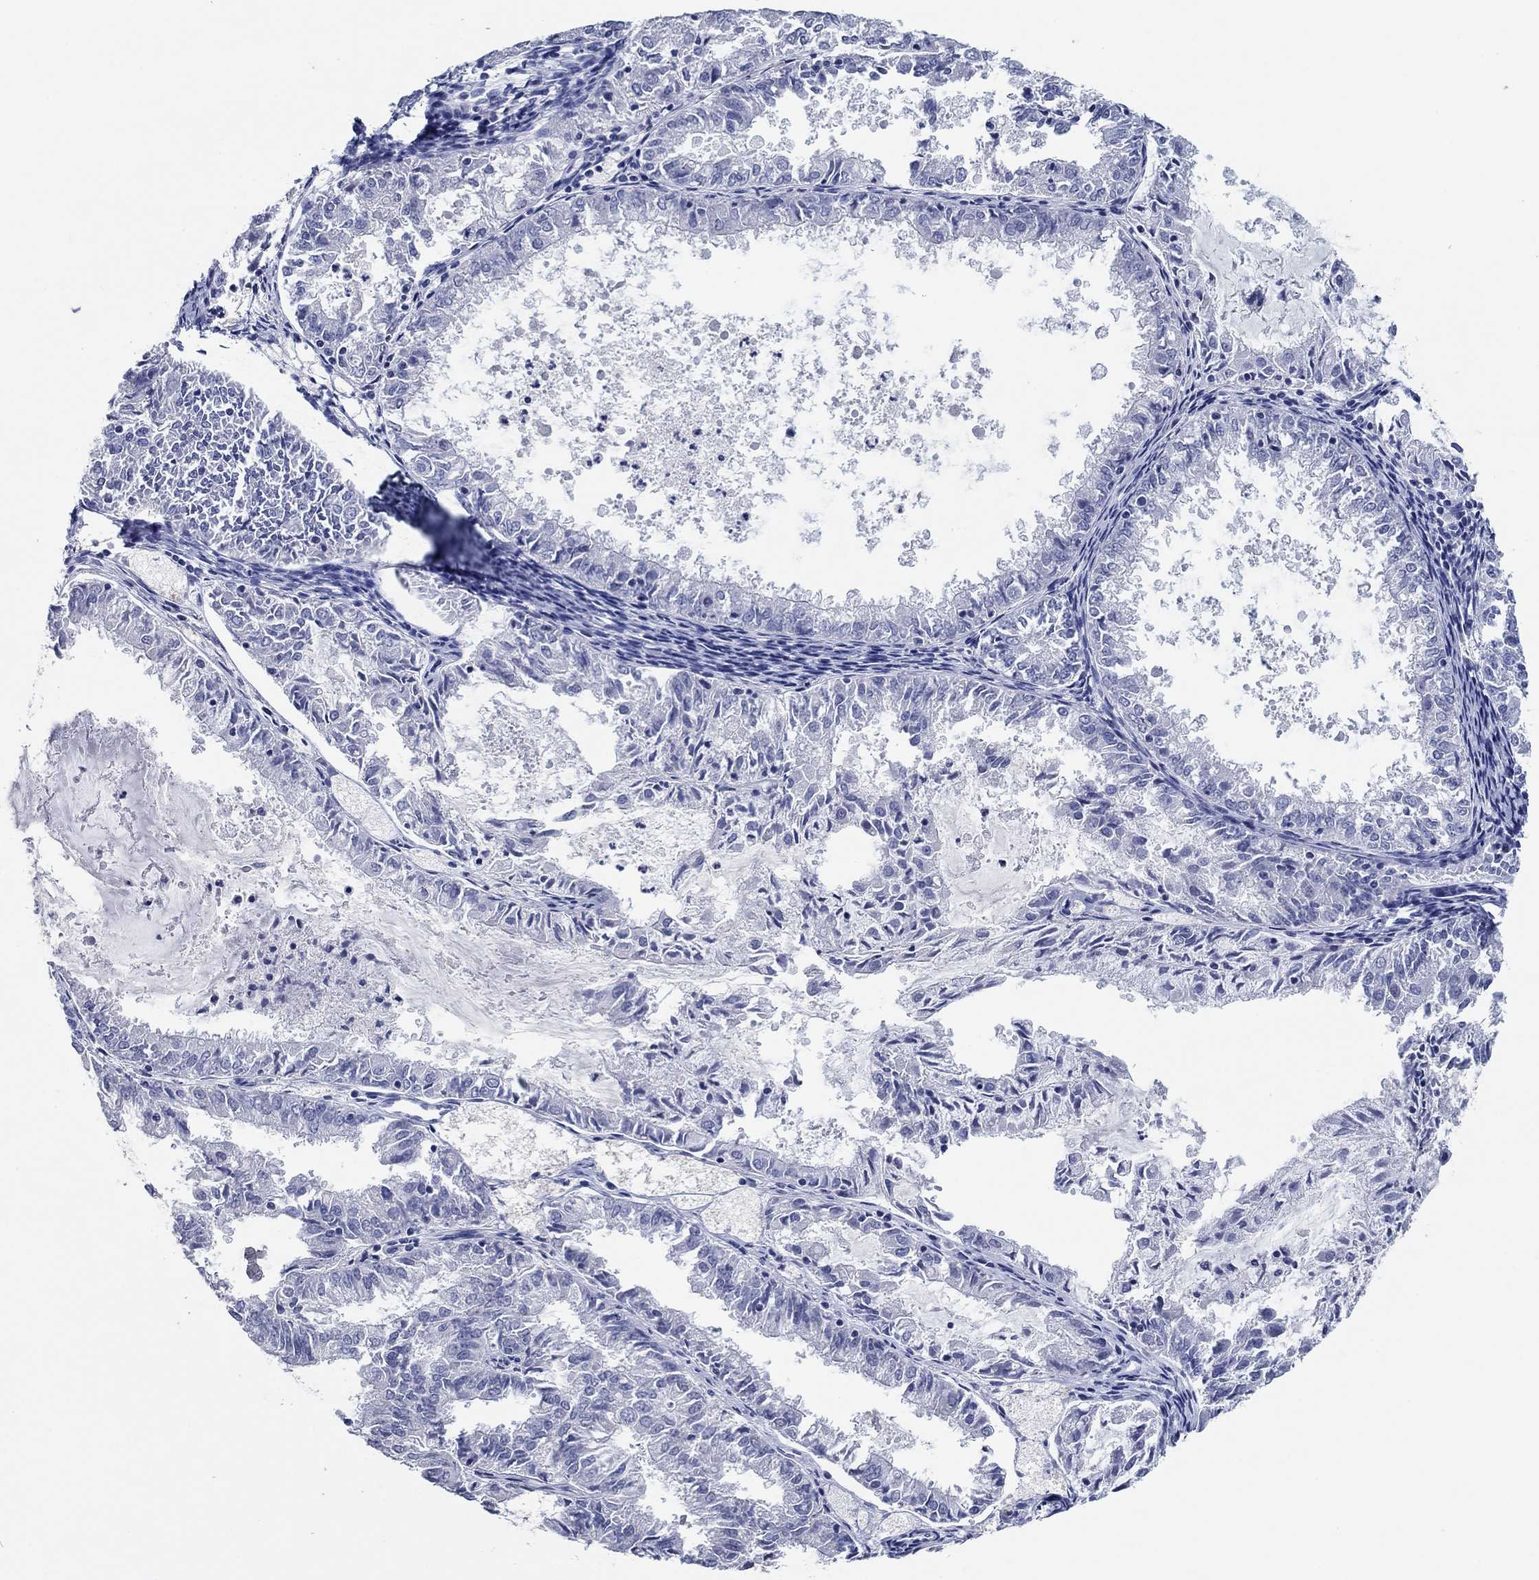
{"staining": {"intensity": "negative", "quantity": "none", "location": "none"}, "tissue": "endometrial cancer", "cell_type": "Tumor cells", "image_type": "cancer", "snomed": [{"axis": "morphology", "description": "Adenocarcinoma, NOS"}, {"axis": "topography", "description": "Endometrium"}], "caption": "Endometrial cancer was stained to show a protein in brown. There is no significant staining in tumor cells.", "gene": "POU5F1", "patient": {"sex": "female", "age": 57}}